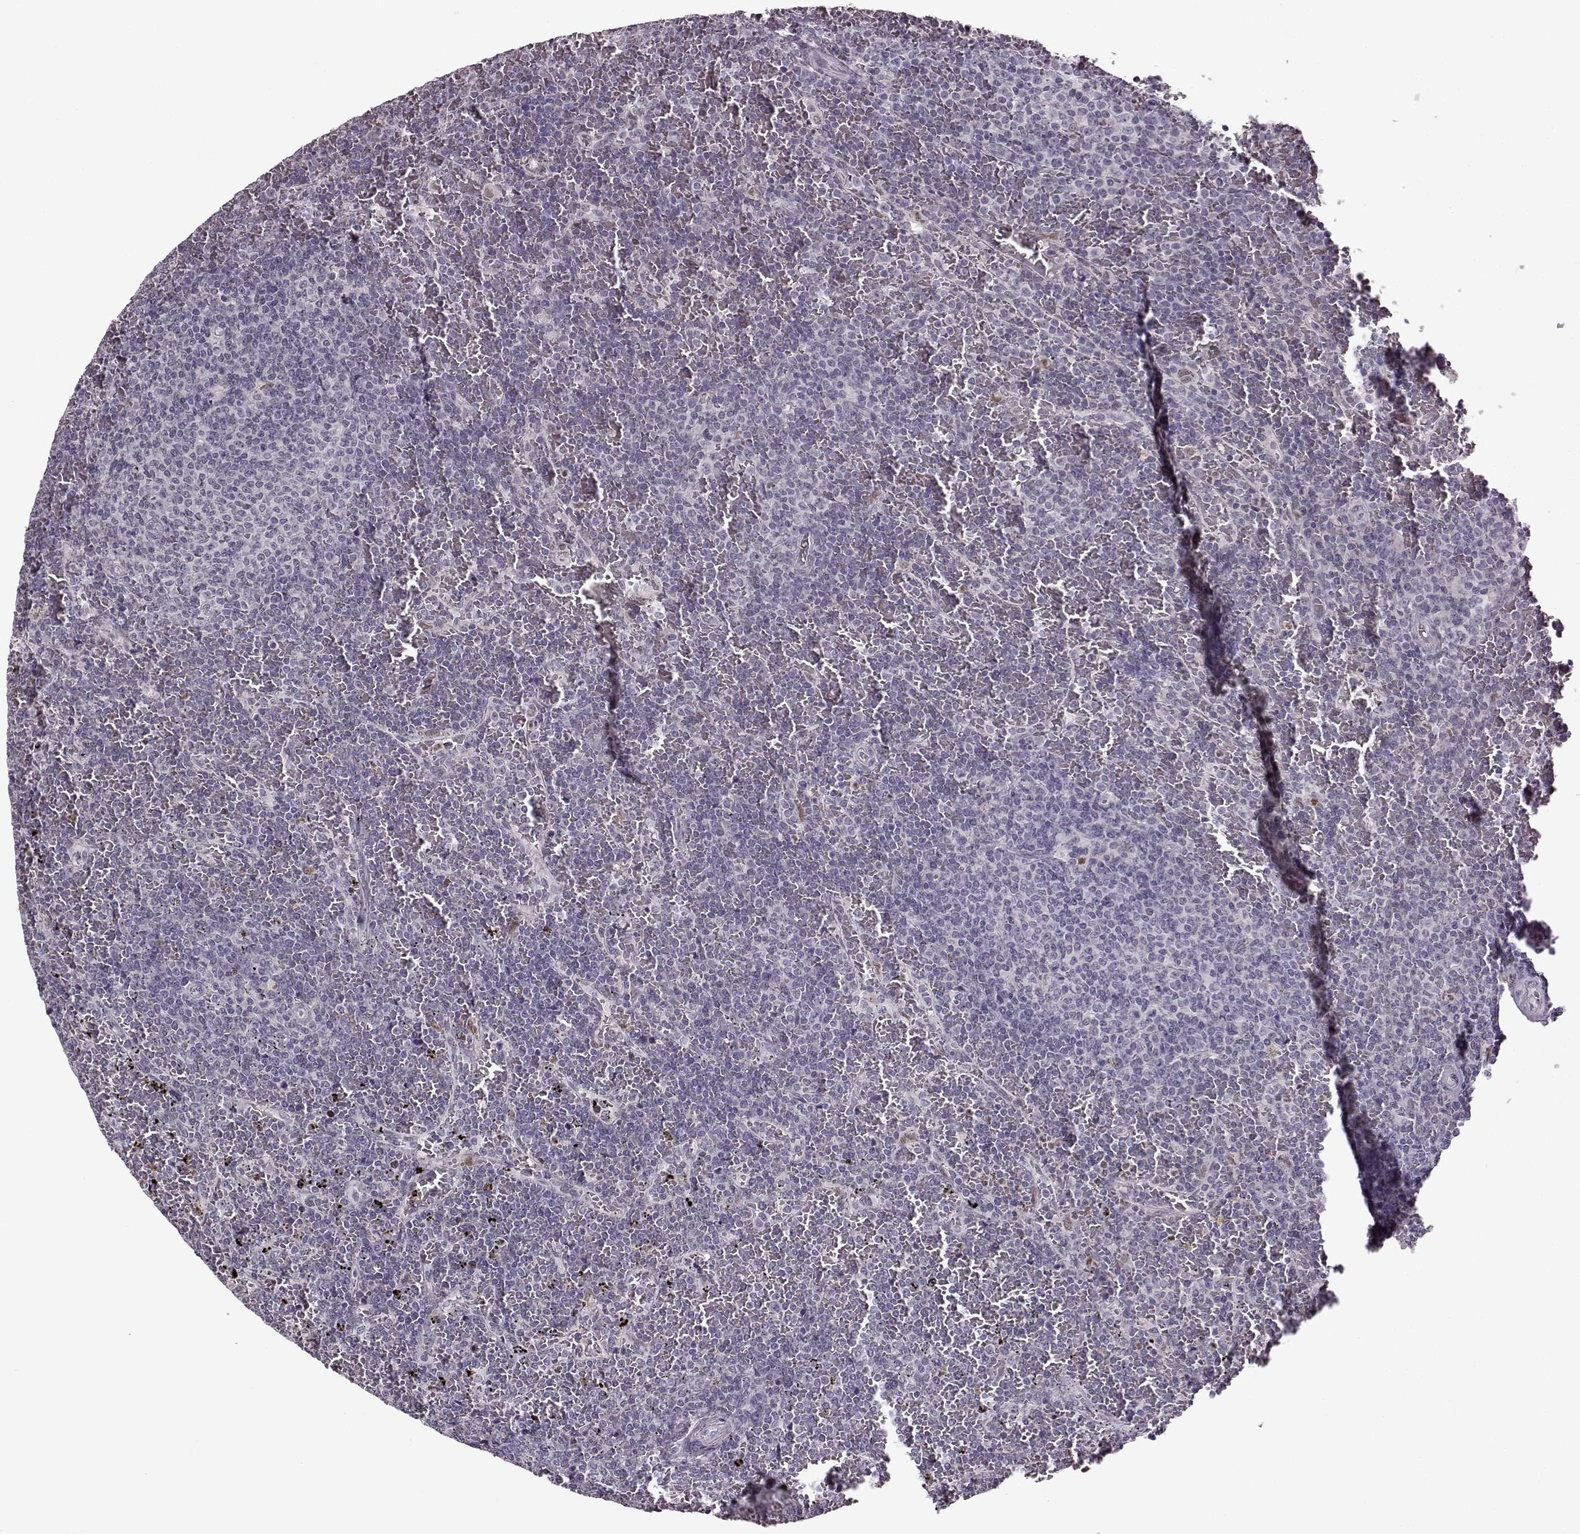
{"staining": {"intensity": "negative", "quantity": "none", "location": "none"}, "tissue": "lymphoma", "cell_type": "Tumor cells", "image_type": "cancer", "snomed": [{"axis": "morphology", "description": "Malignant lymphoma, non-Hodgkin's type, Low grade"}, {"axis": "topography", "description": "Spleen"}], "caption": "Tumor cells are negative for protein expression in human lymphoma. (DAB immunohistochemistry, high magnification).", "gene": "CNGA3", "patient": {"sex": "female", "age": 77}}